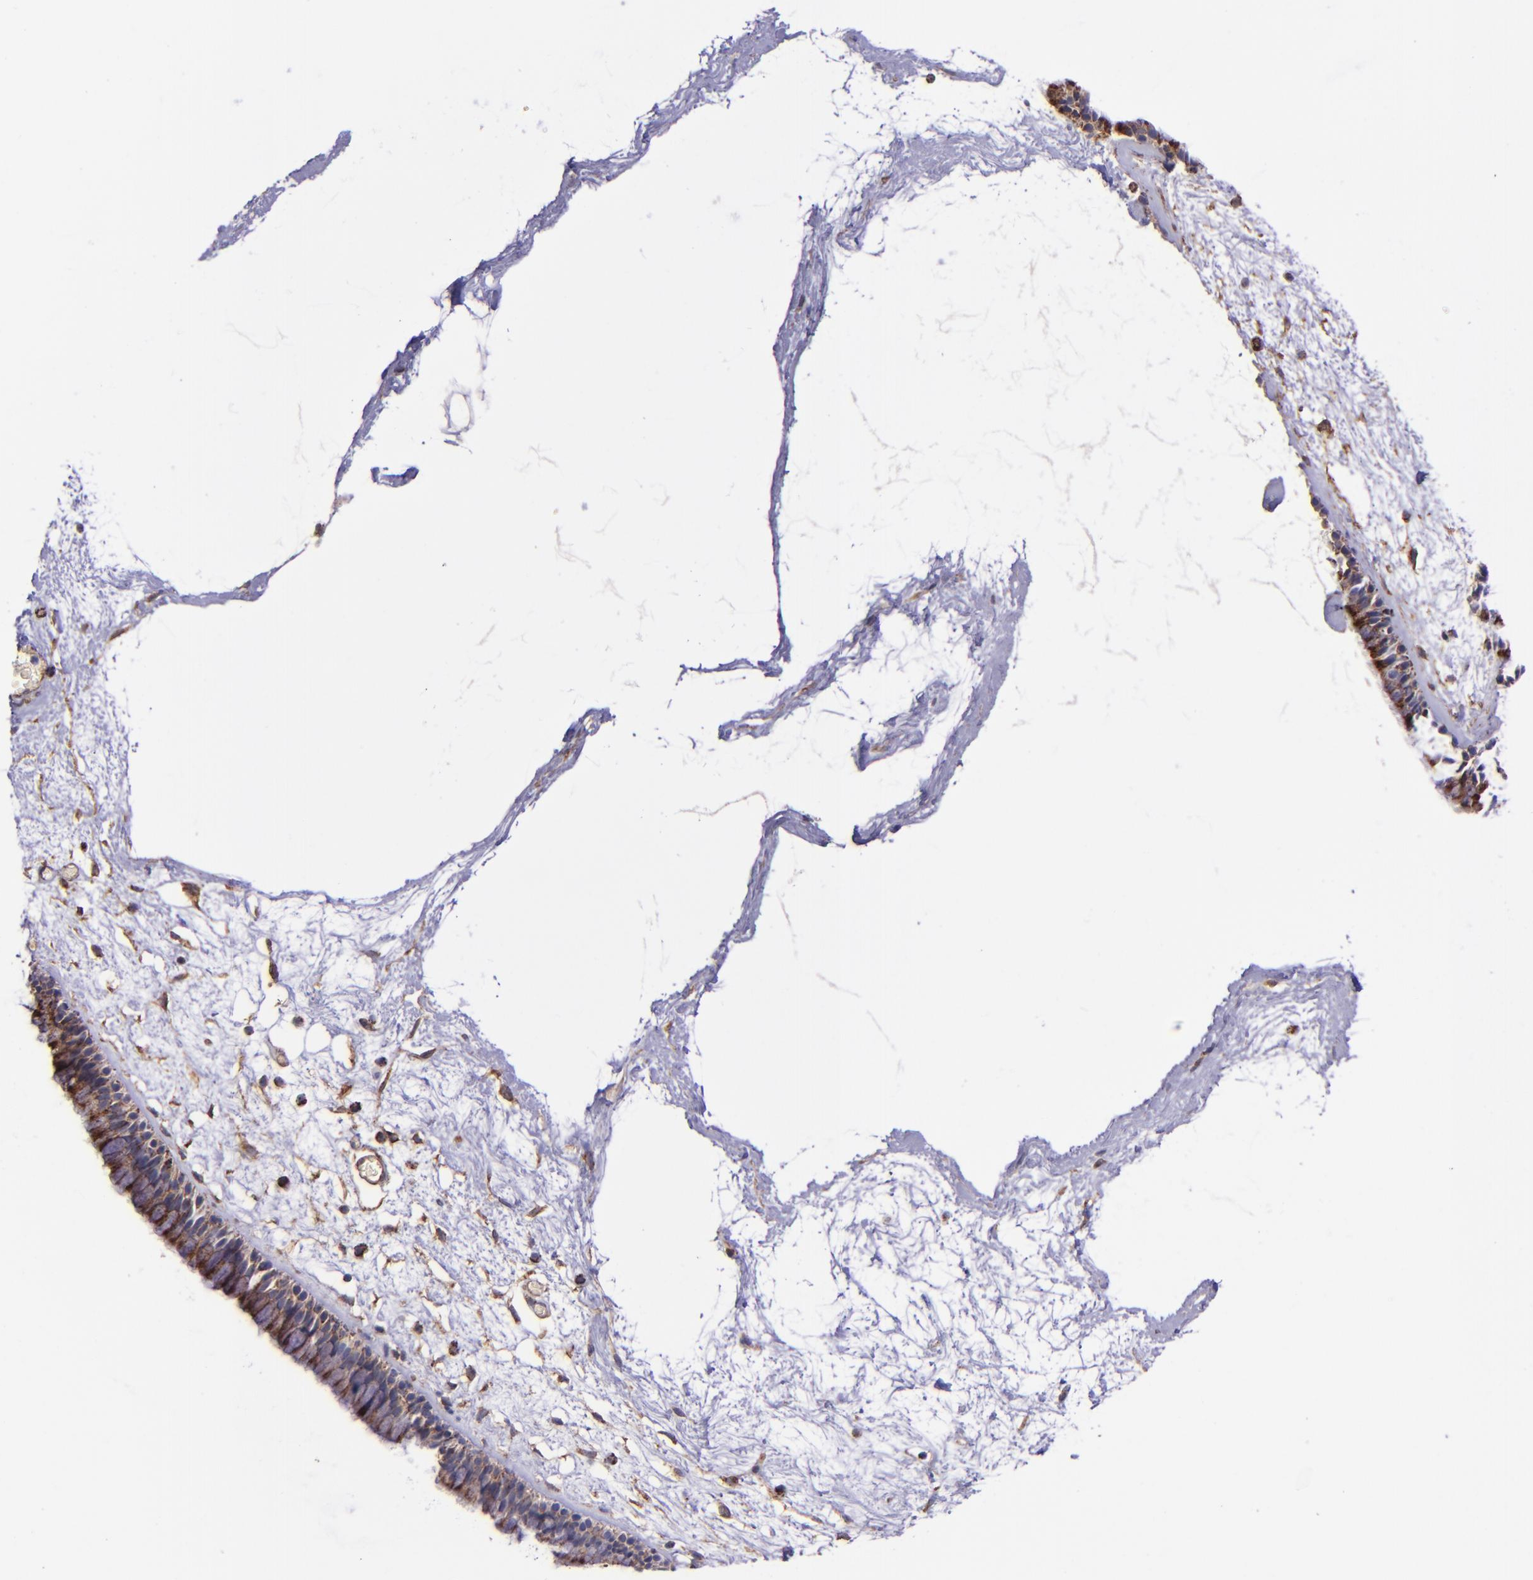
{"staining": {"intensity": "strong", "quantity": "25%-75%", "location": "cytoplasmic/membranous"}, "tissue": "nasopharynx", "cell_type": "Respiratory epithelial cells", "image_type": "normal", "snomed": [{"axis": "morphology", "description": "Normal tissue, NOS"}, {"axis": "morphology", "description": "Inflammation, NOS"}, {"axis": "topography", "description": "Nasopharynx"}], "caption": "A high-resolution micrograph shows immunohistochemistry staining of benign nasopharynx, which shows strong cytoplasmic/membranous expression in about 25%-75% of respiratory epithelial cells.", "gene": "IDH3G", "patient": {"sex": "male", "age": 48}}